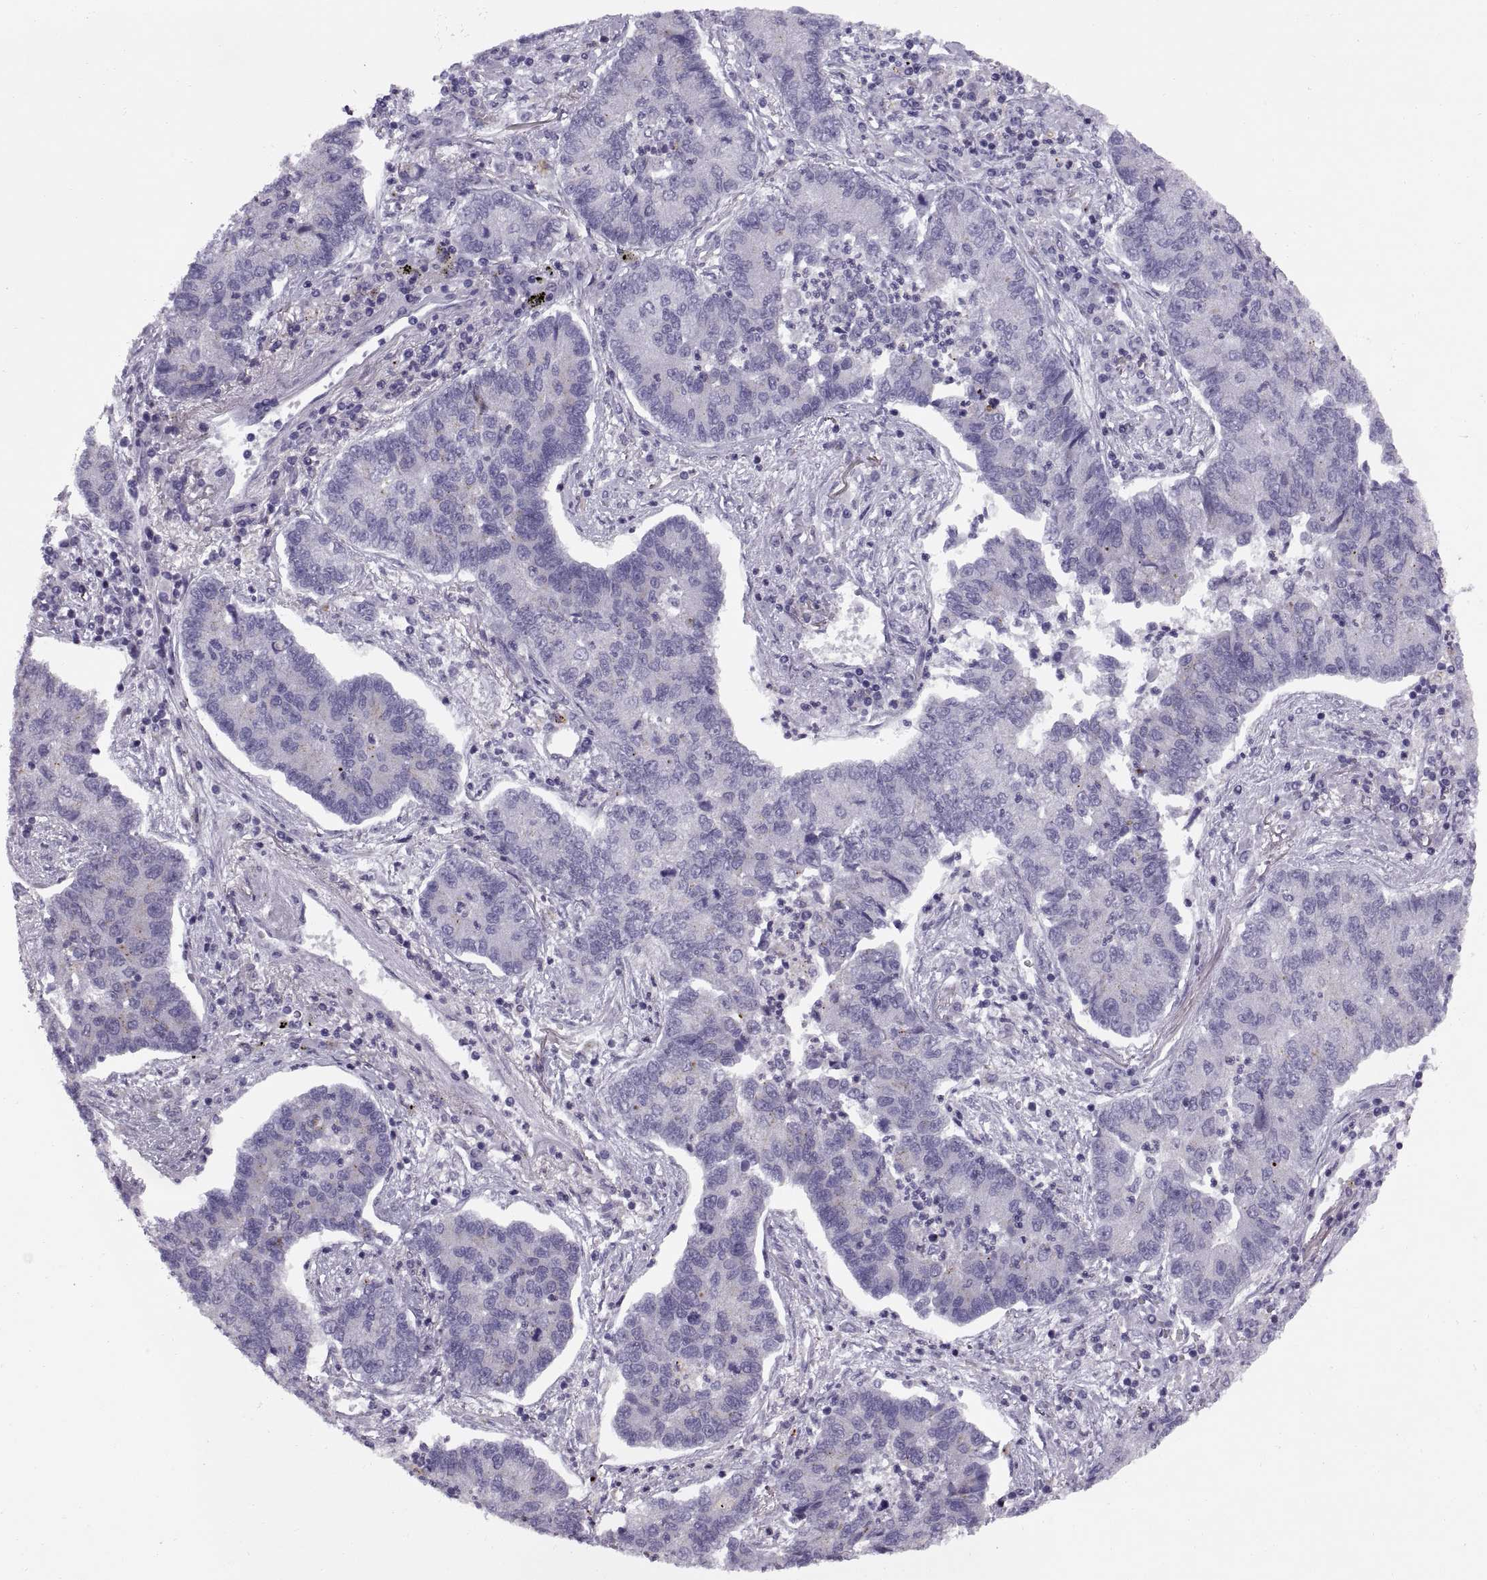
{"staining": {"intensity": "negative", "quantity": "none", "location": "none"}, "tissue": "lung cancer", "cell_type": "Tumor cells", "image_type": "cancer", "snomed": [{"axis": "morphology", "description": "Adenocarcinoma, NOS"}, {"axis": "topography", "description": "Lung"}], "caption": "Human lung adenocarcinoma stained for a protein using IHC reveals no expression in tumor cells.", "gene": "CALCR", "patient": {"sex": "female", "age": 57}}